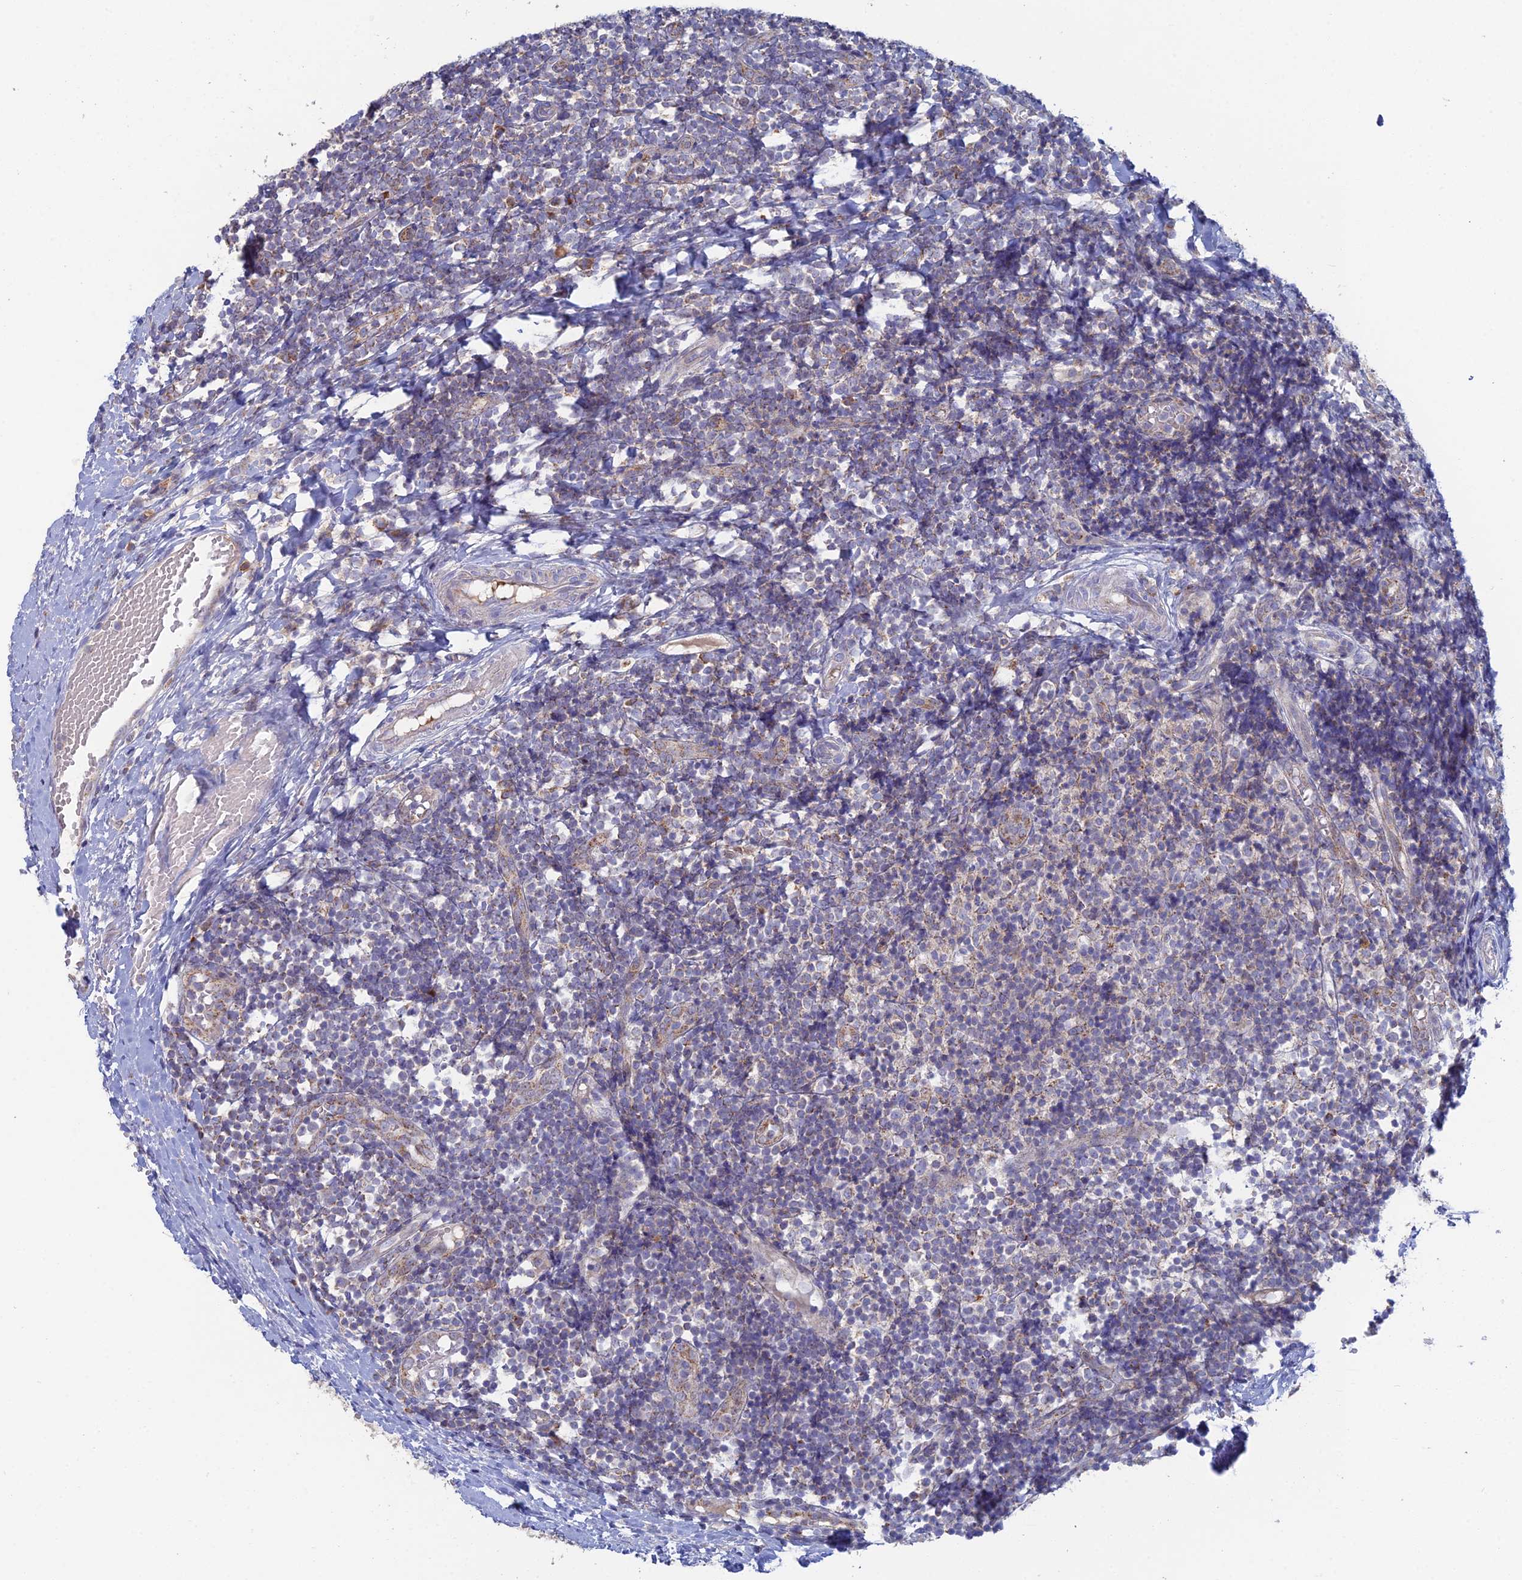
{"staining": {"intensity": "negative", "quantity": "none", "location": "none"}, "tissue": "tonsil", "cell_type": "Germinal center cells", "image_type": "normal", "snomed": [{"axis": "morphology", "description": "Normal tissue, NOS"}, {"axis": "topography", "description": "Tonsil"}], "caption": "This is an immunohistochemistry (IHC) photomicrograph of normal human tonsil. There is no positivity in germinal center cells.", "gene": "ARL16", "patient": {"sex": "female", "age": 19}}